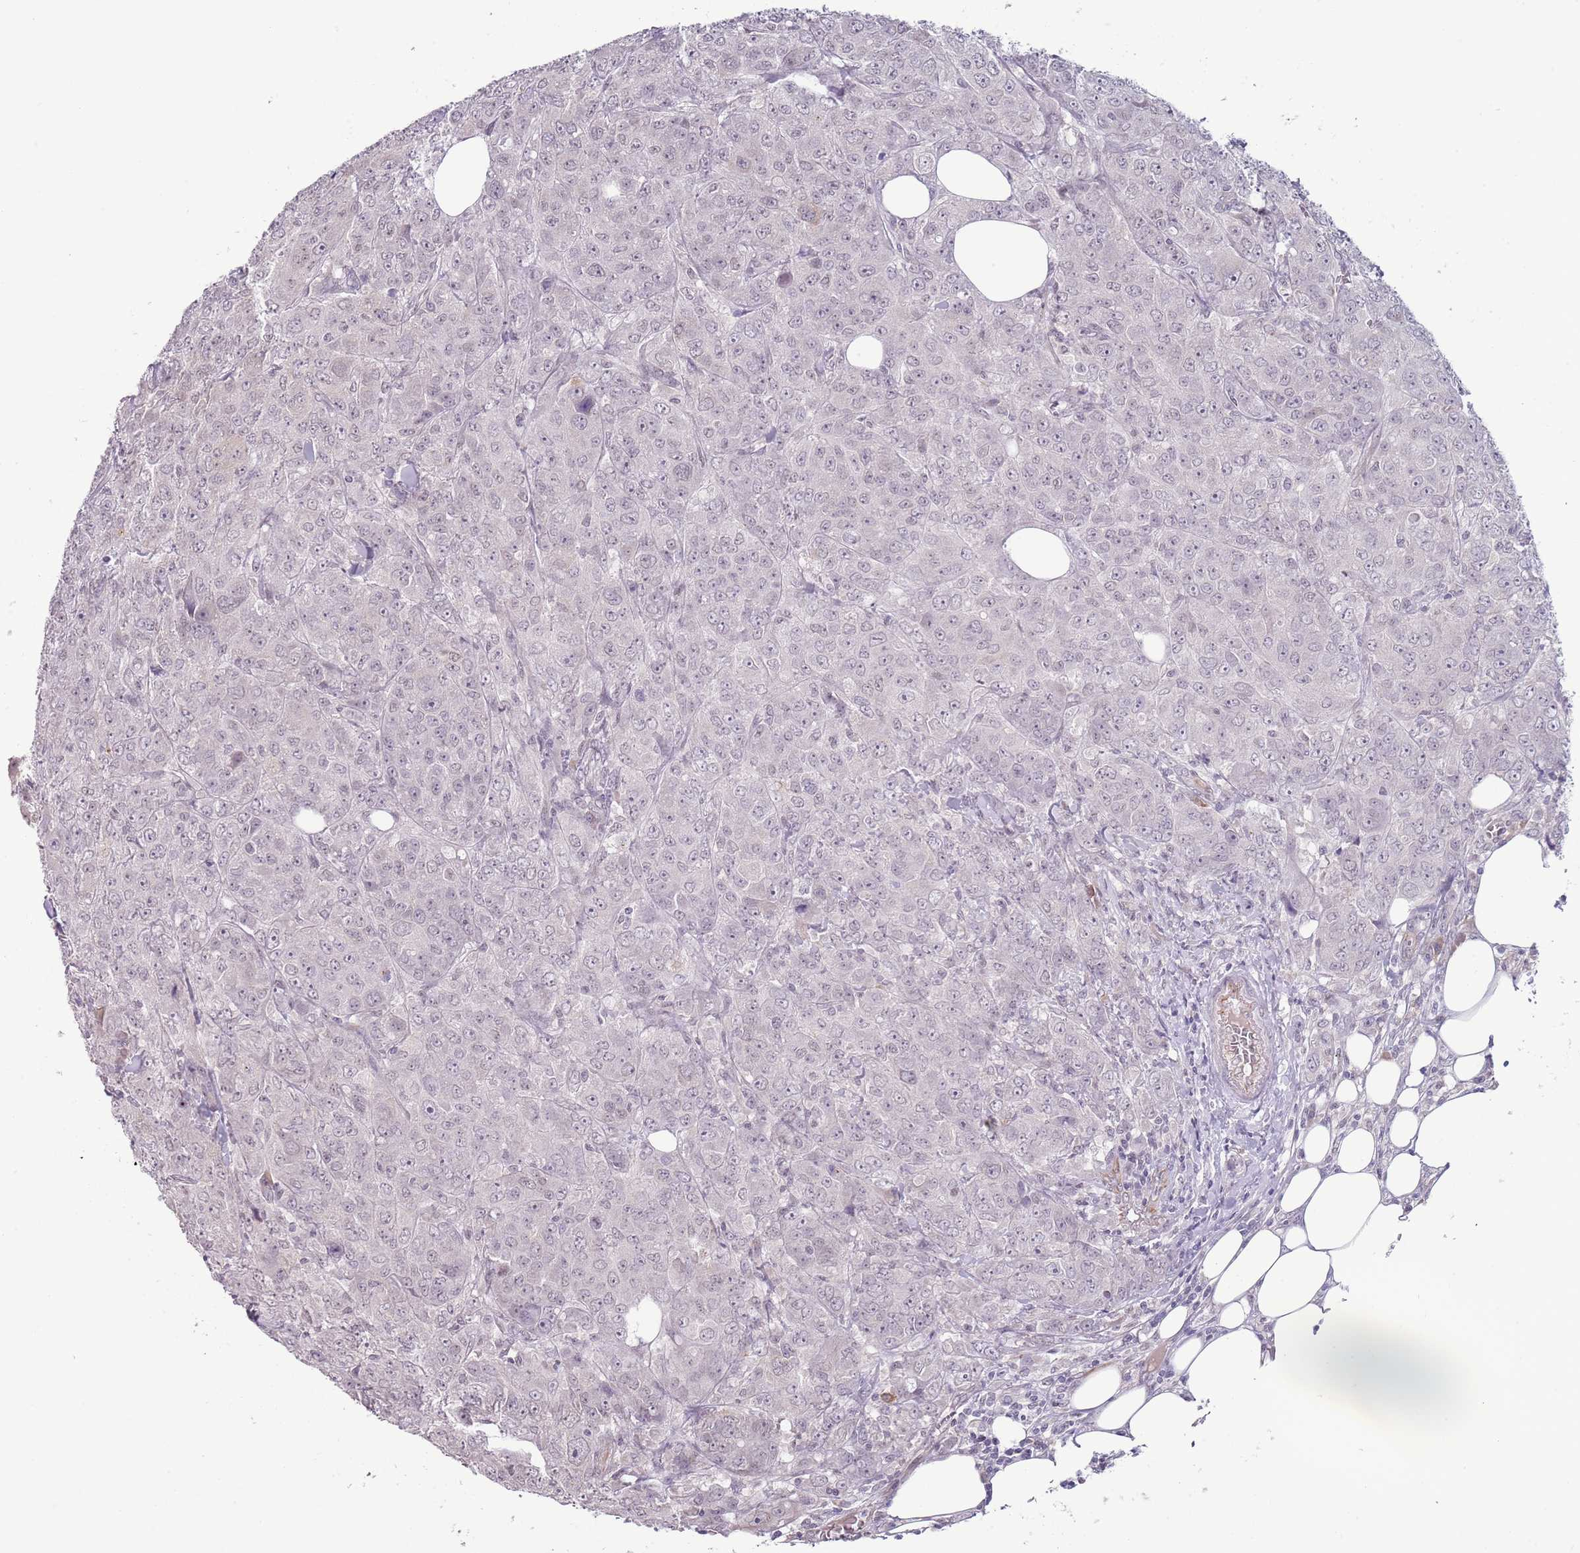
{"staining": {"intensity": "negative", "quantity": "none", "location": "none"}, "tissue": "breast cancer", "cell_type": "Tumor cells", "image_type": "cancer", "snomed": [{"axis": "morphology", "description": "Duct carcinoma"}, {"axis": "topography", "description": "Breast"}], "caption": "High magnification brightfield microscopy of breast infiltrating ductal carcinoma stained with DAB (3,3'-diaminobenzidine) (brown) and counterstained with hematoxylin (blue): tumor cells show no significant staining.", "gene": "NBPF3", "patient": {"sex": "female", "age": 43}}